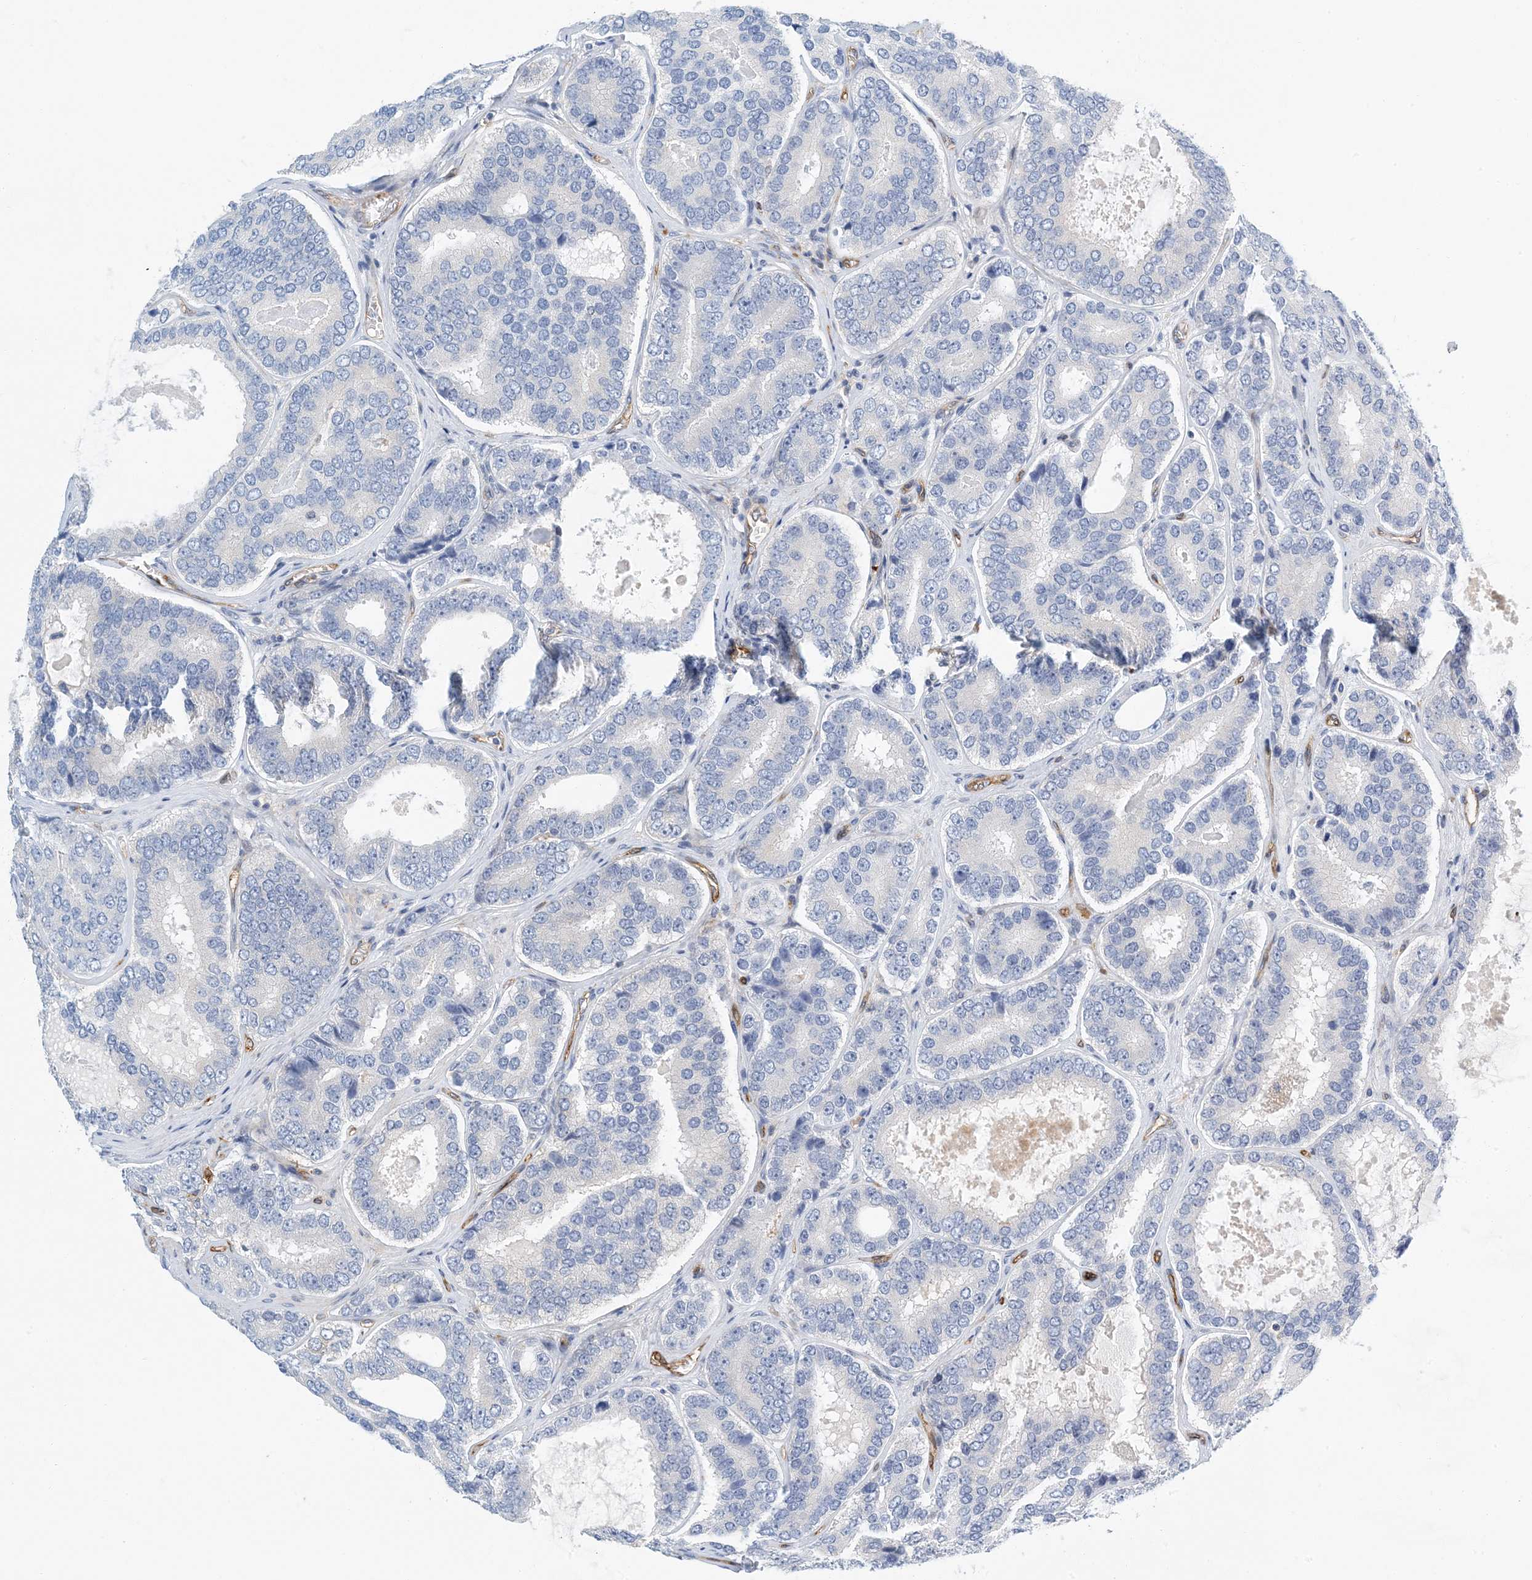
{"staining": {"intensity": "negative", "quantity": "none", "location": "none"}, "tissue": "prostate cancer", "cell_type": "Tumor cells", "image_type": "cancer", "snomed": [{"axis": "morphology", "description": "Adenocarcinoma, High grade"}, {"axis": "topography", "description": "Prostate"}], "caption": "Human prostate cancer (adenocarcinoma (high-grade)) stained for a protein using immunohistochemistry (IHC) displays no expression in tumor cells.", "gene": "PCDHA2", "patient": {"sex": "male", "age": 56}}